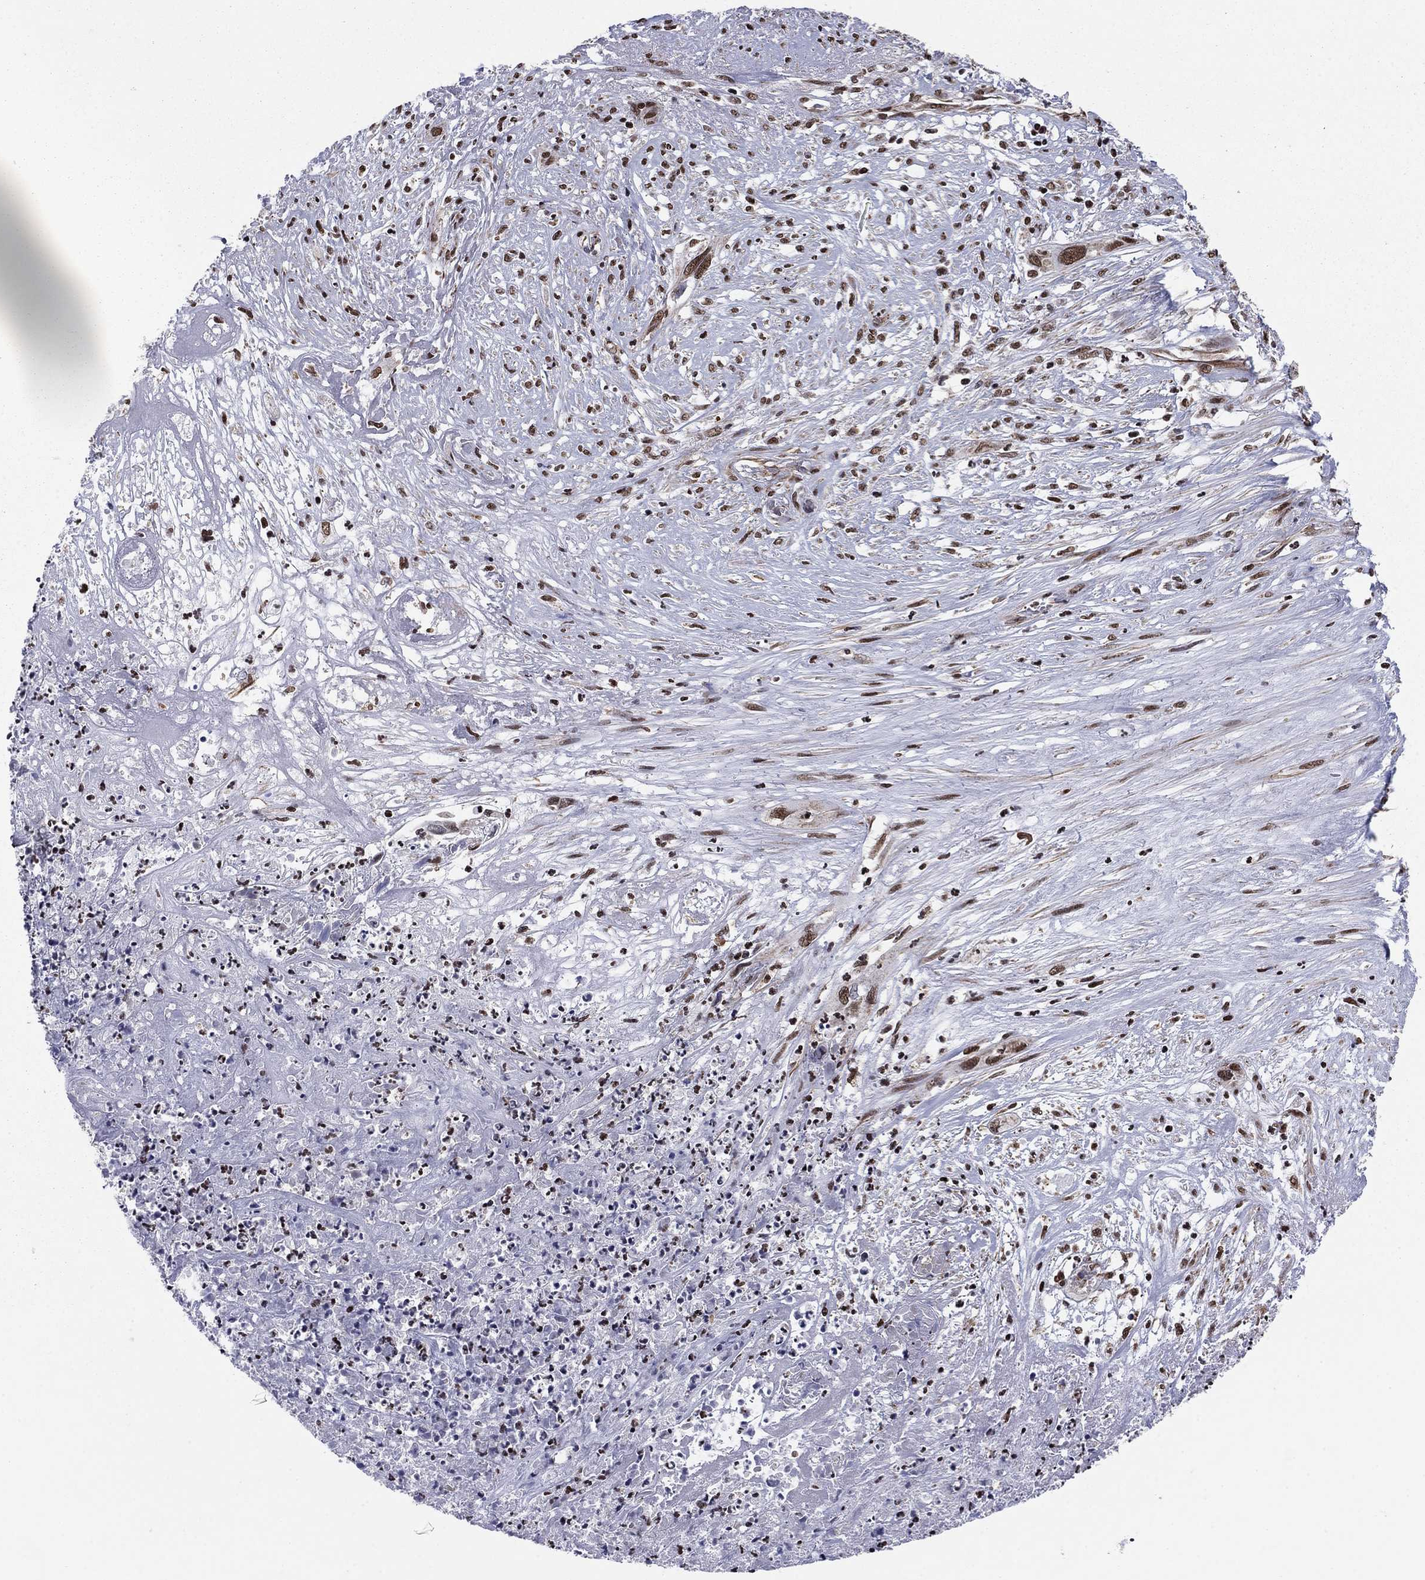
{"staining": {"intensity": "moderate", "quantity": ">75%", "location": "nuclear"}, "tissue": "cervical cancer", "cell_type": "Tumor cells", "image_type": "cancer", "snomed": [{"axis": "morphology", "description": "Squamous cell carcinoma, NOS"}, {"axis": "topography", "description": "Cervix"}], "caption": "DAB immunohistochemical staining of human cervical cancer (squamous cell carcinoma) displays moderate nuclear protein expression in approximately >75% of tumor cells.", "gene": "N4BP2", "patient": {"sex": "female", "age": 57}}